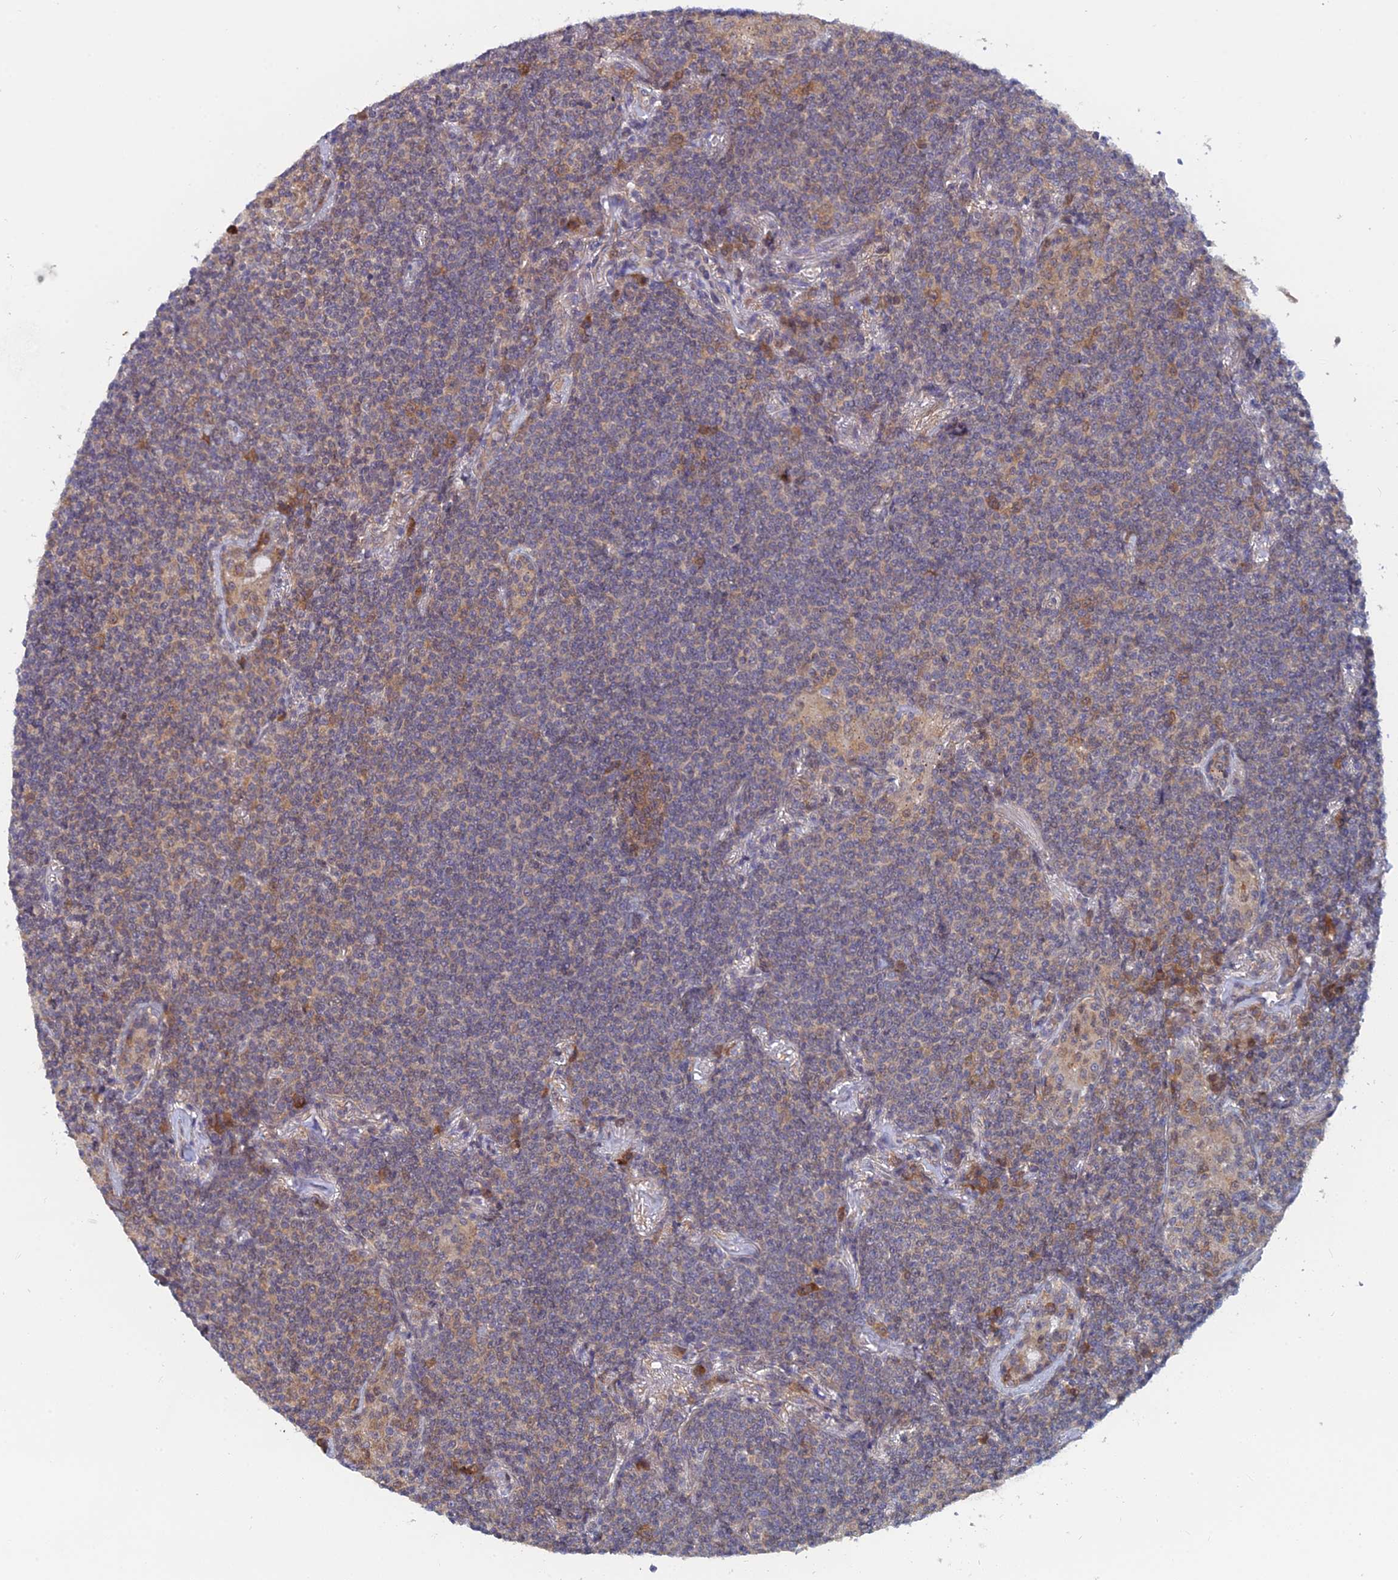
{"staining": {"intensity": "negative", "quantity": "none", "location": "none"}, "tissue": "lymphoma", "cell_type": "Tumor cells", "image_type": "cancer", "snomed": [{"axis": "morphology", "description": "Malignant lymphoma, non-Hodgkin's type, Low grade"}, {"axis": "topography", "description": "Lung"}], "caption": "There is no significant staining in tumor cells of lymphoma.", "gene": "SRA1", "patient": {"sex": "female", "age": 71}}